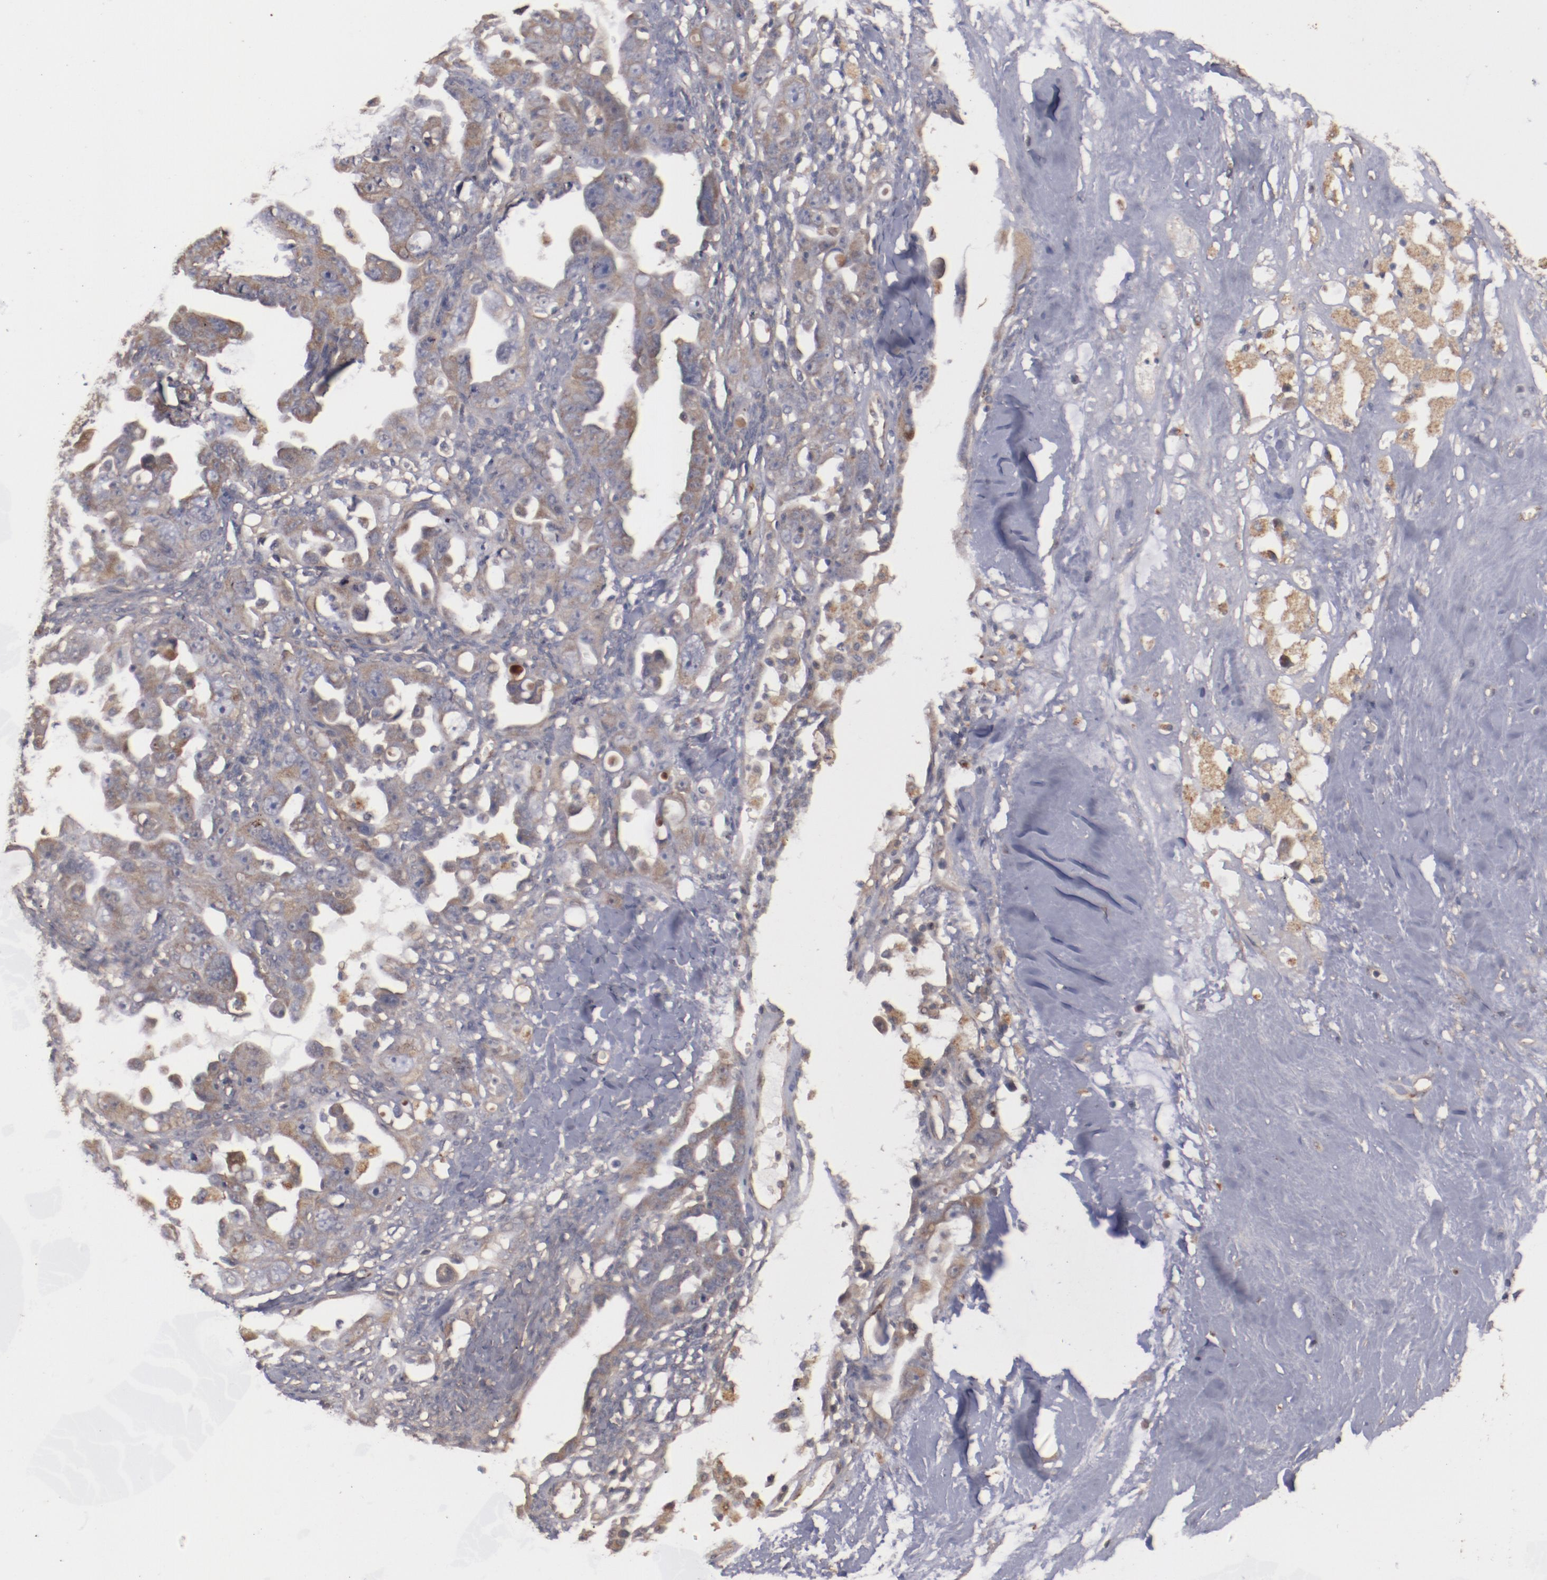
{"staining": {"intensity": "moderate", "quantity": ">75%", "location": "cytoplasmic/membranous"}, "tissue": "ovarian cancer", "cell_type": "Tumor cells", "image_type": "cancer", "snomed": [{"axis": "morphology", "description": "Cystadenocarcinoma, serous, NOS"}, {"axis": "topography", "description": "Ovary"}], "caption": "About >75% of tumor cells in ovarian serous cystadenocarcinoma display moderate cytoplasmic/membranous protein staining as visualized by brown immunohistochemical staining.", "gene": "DIPK2B", "patient": {"sex": "female", "age": 66}}